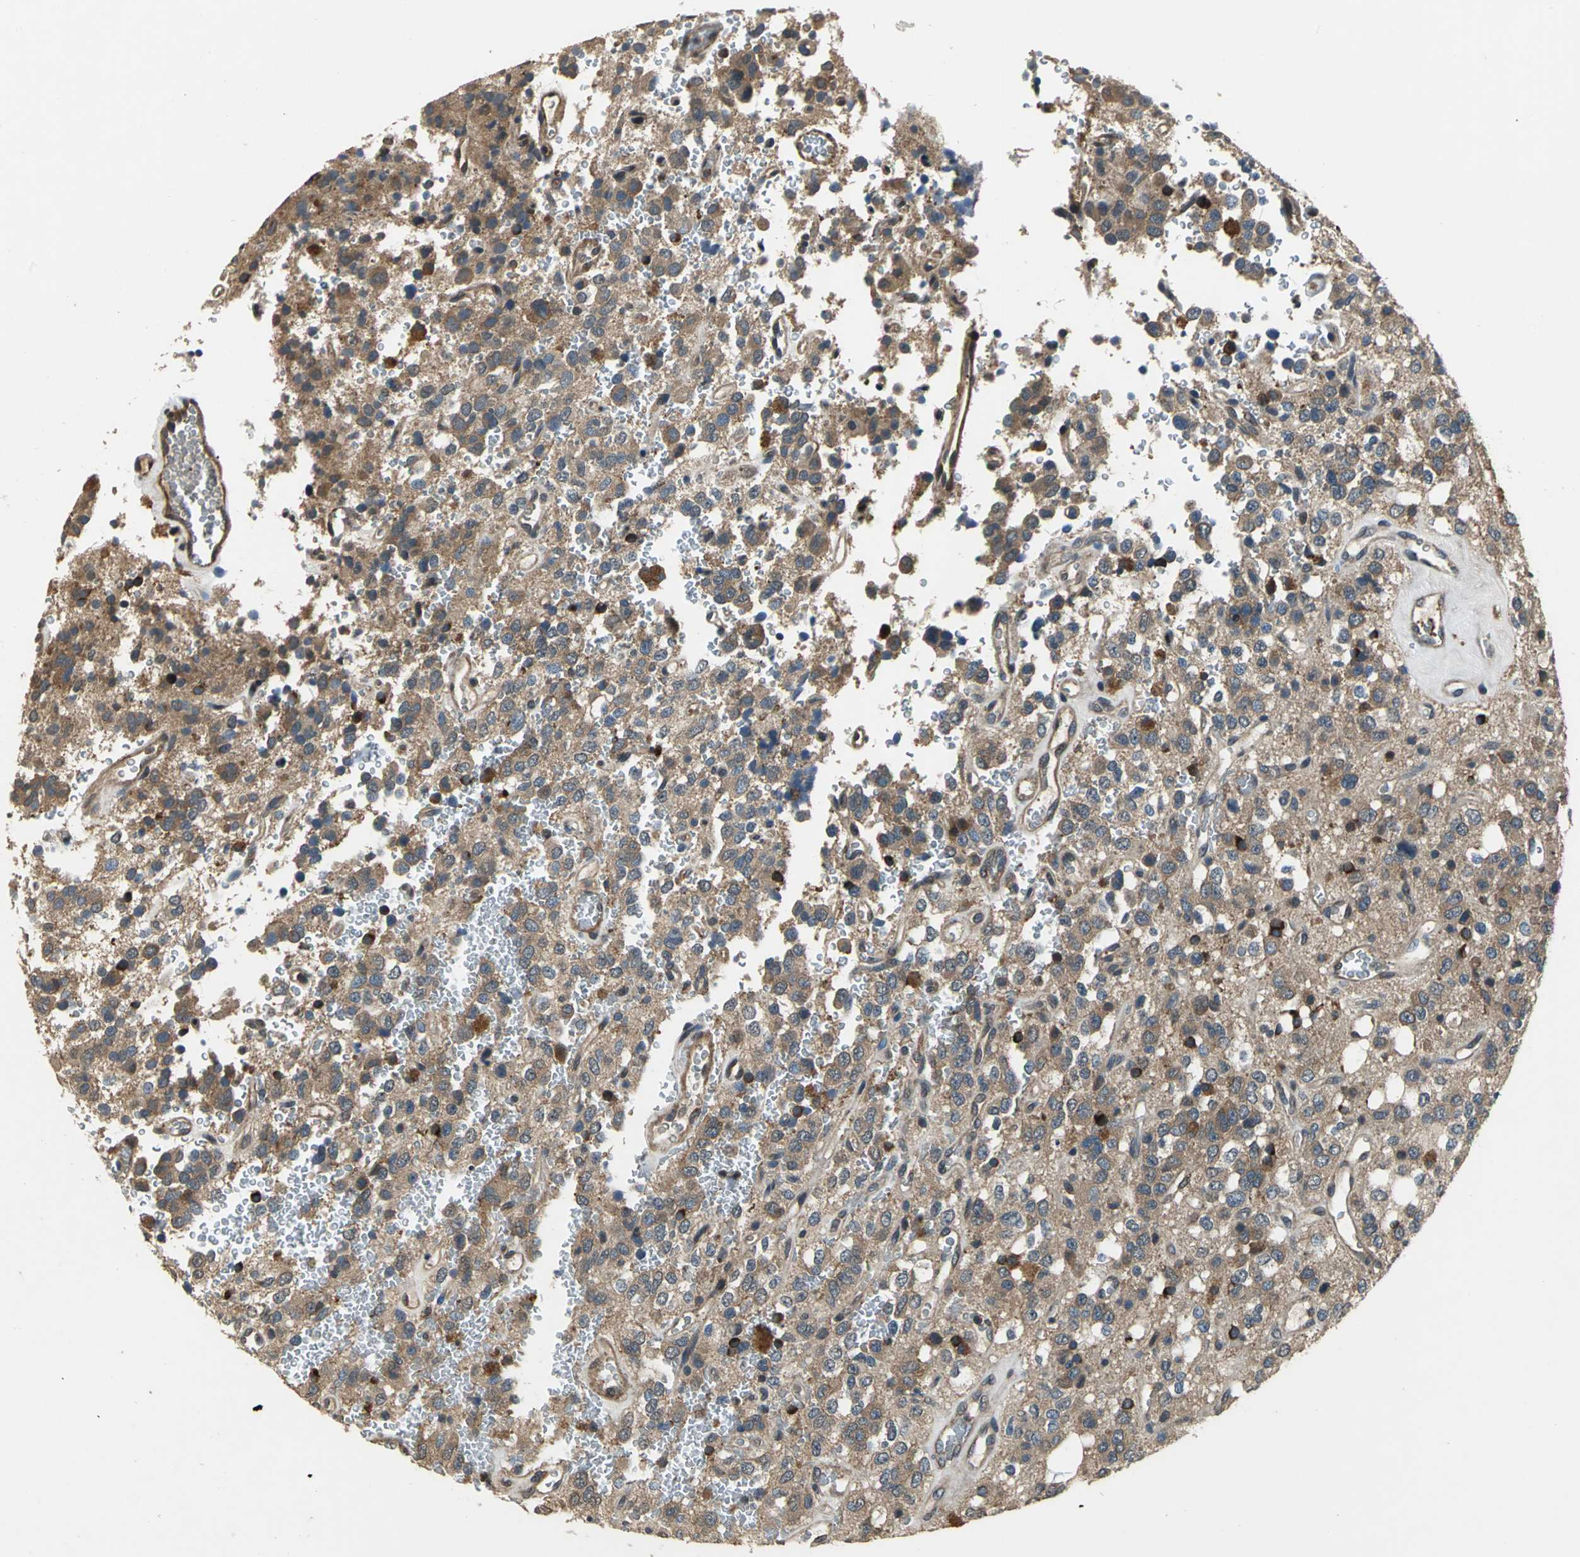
{"staining": {"intensity": "moderate", "quantity": ">75%", "location": "cytoplasmic/membranous"}, "tissue": "glioma", "cell_type": "Tumor cells", "image_type": "cancer", "snomed": [{"axis": "morphology", "description": "Glioma, malignant, High grade"}, {"axis": "topography", "description": "Brain"}], "caption": "About >75% of tumor cells in malignant glioma (high-grade) demonstrate moderate cytoplasmic/membranous protein expression as visualized by brown immunohistochemical staining.", "gene": "EIF2B2", "patient": {"sex": "male", "age": 47}}